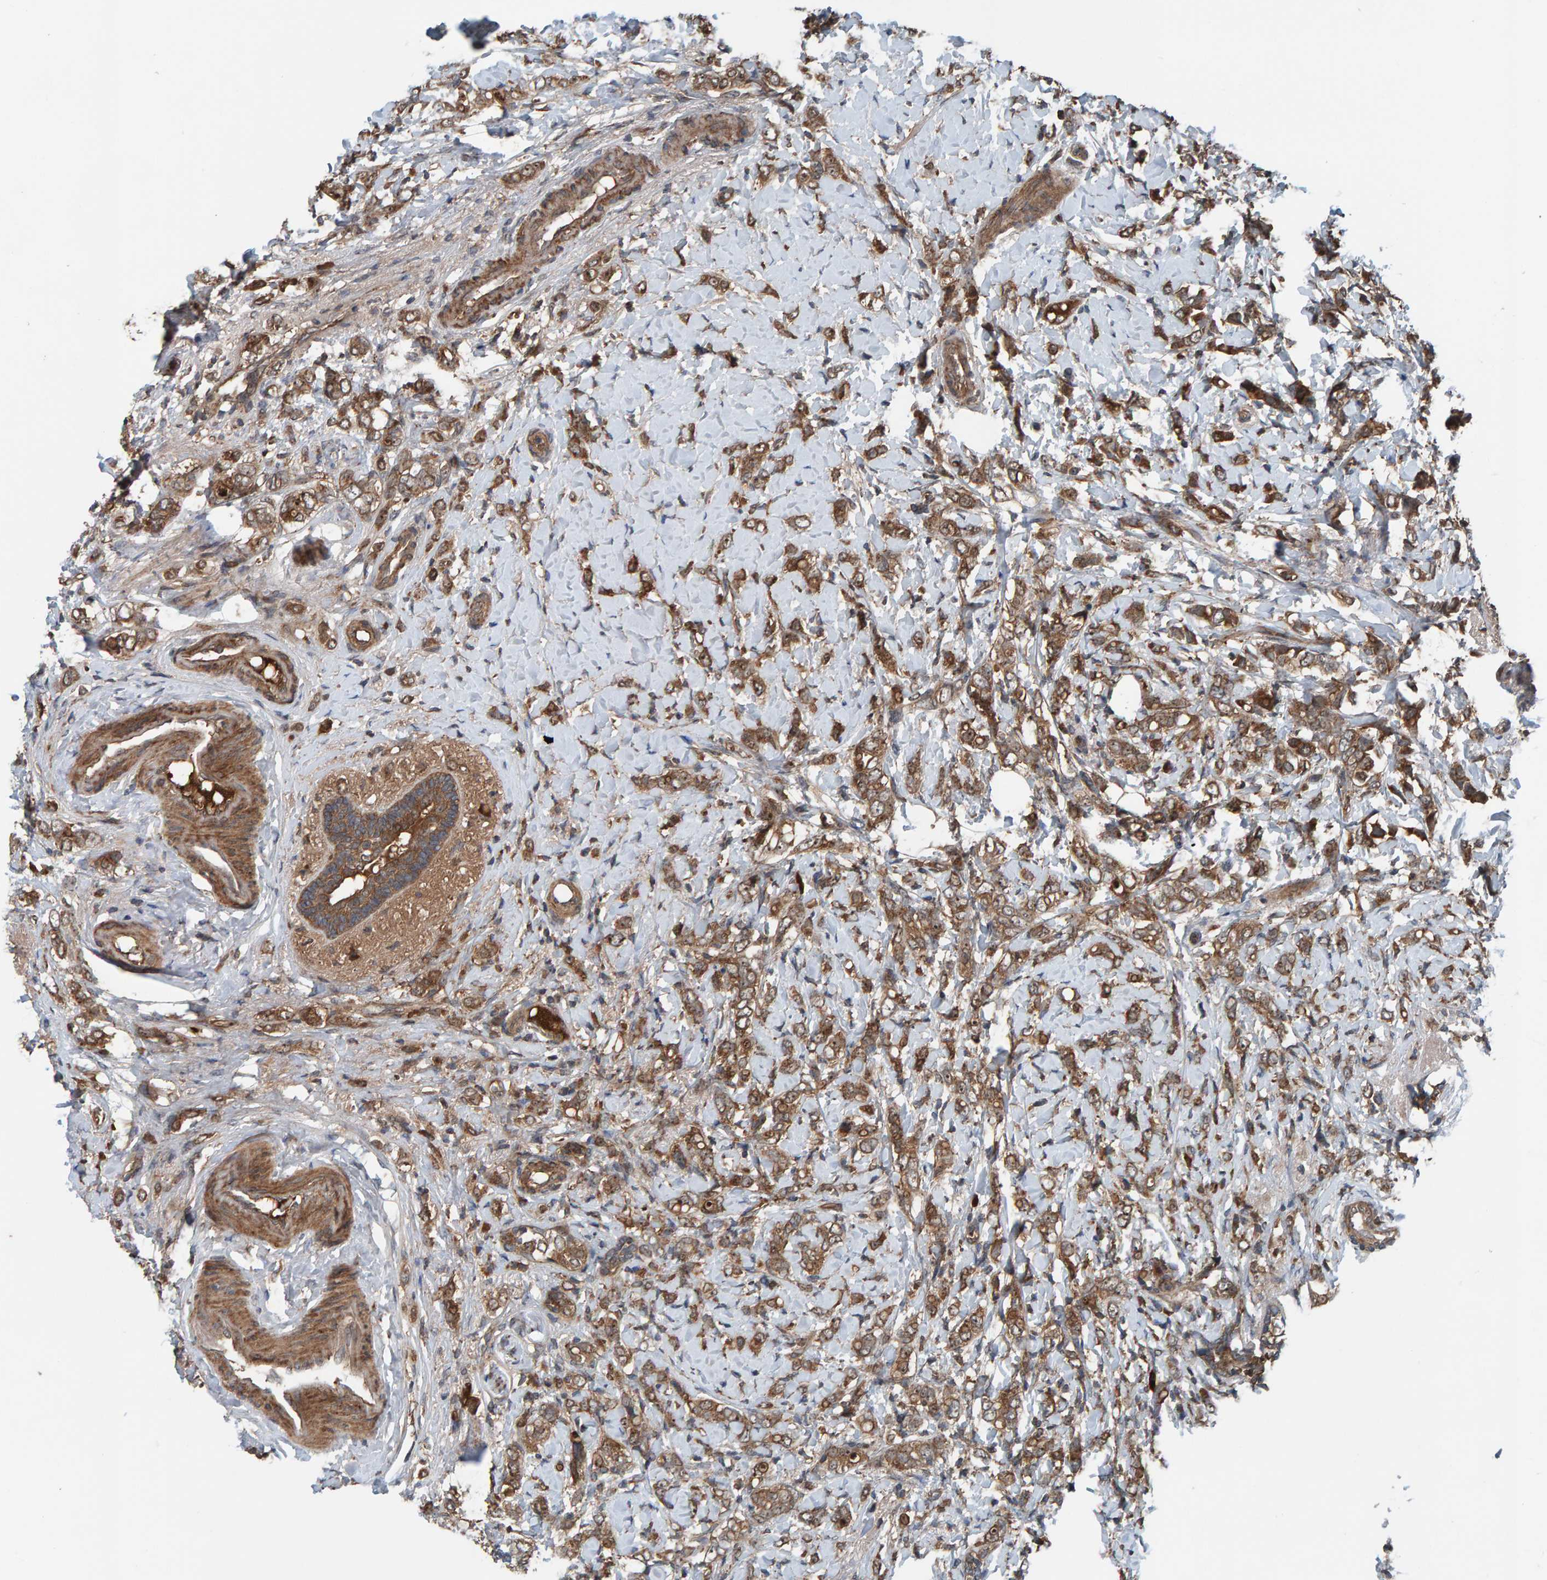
{"staining": {"intensity": "moderate", "quantity": ">75%", "location": "cytoplasmic/membranous"}, "tissue": "breast cancer", "cell_type": "Tumor cells", "image_type": "cancer", "snomed": [{"axis": "morphology", "description": "Normal tissue, NOS"}, {"axis": "morphology", "description": "Lobular carcinoma"}, {"axis": "topography", "description": "Breast"}], "caption": "About >75% of tumor cells in human lobular carcinoma (breast) demonstrate moderate cytoplasmic/membranous protein staining as visualized by brown immunohistochemical staining.", "gene": "CUEDC1", "patient": {"sex": "female", "age": 47}}